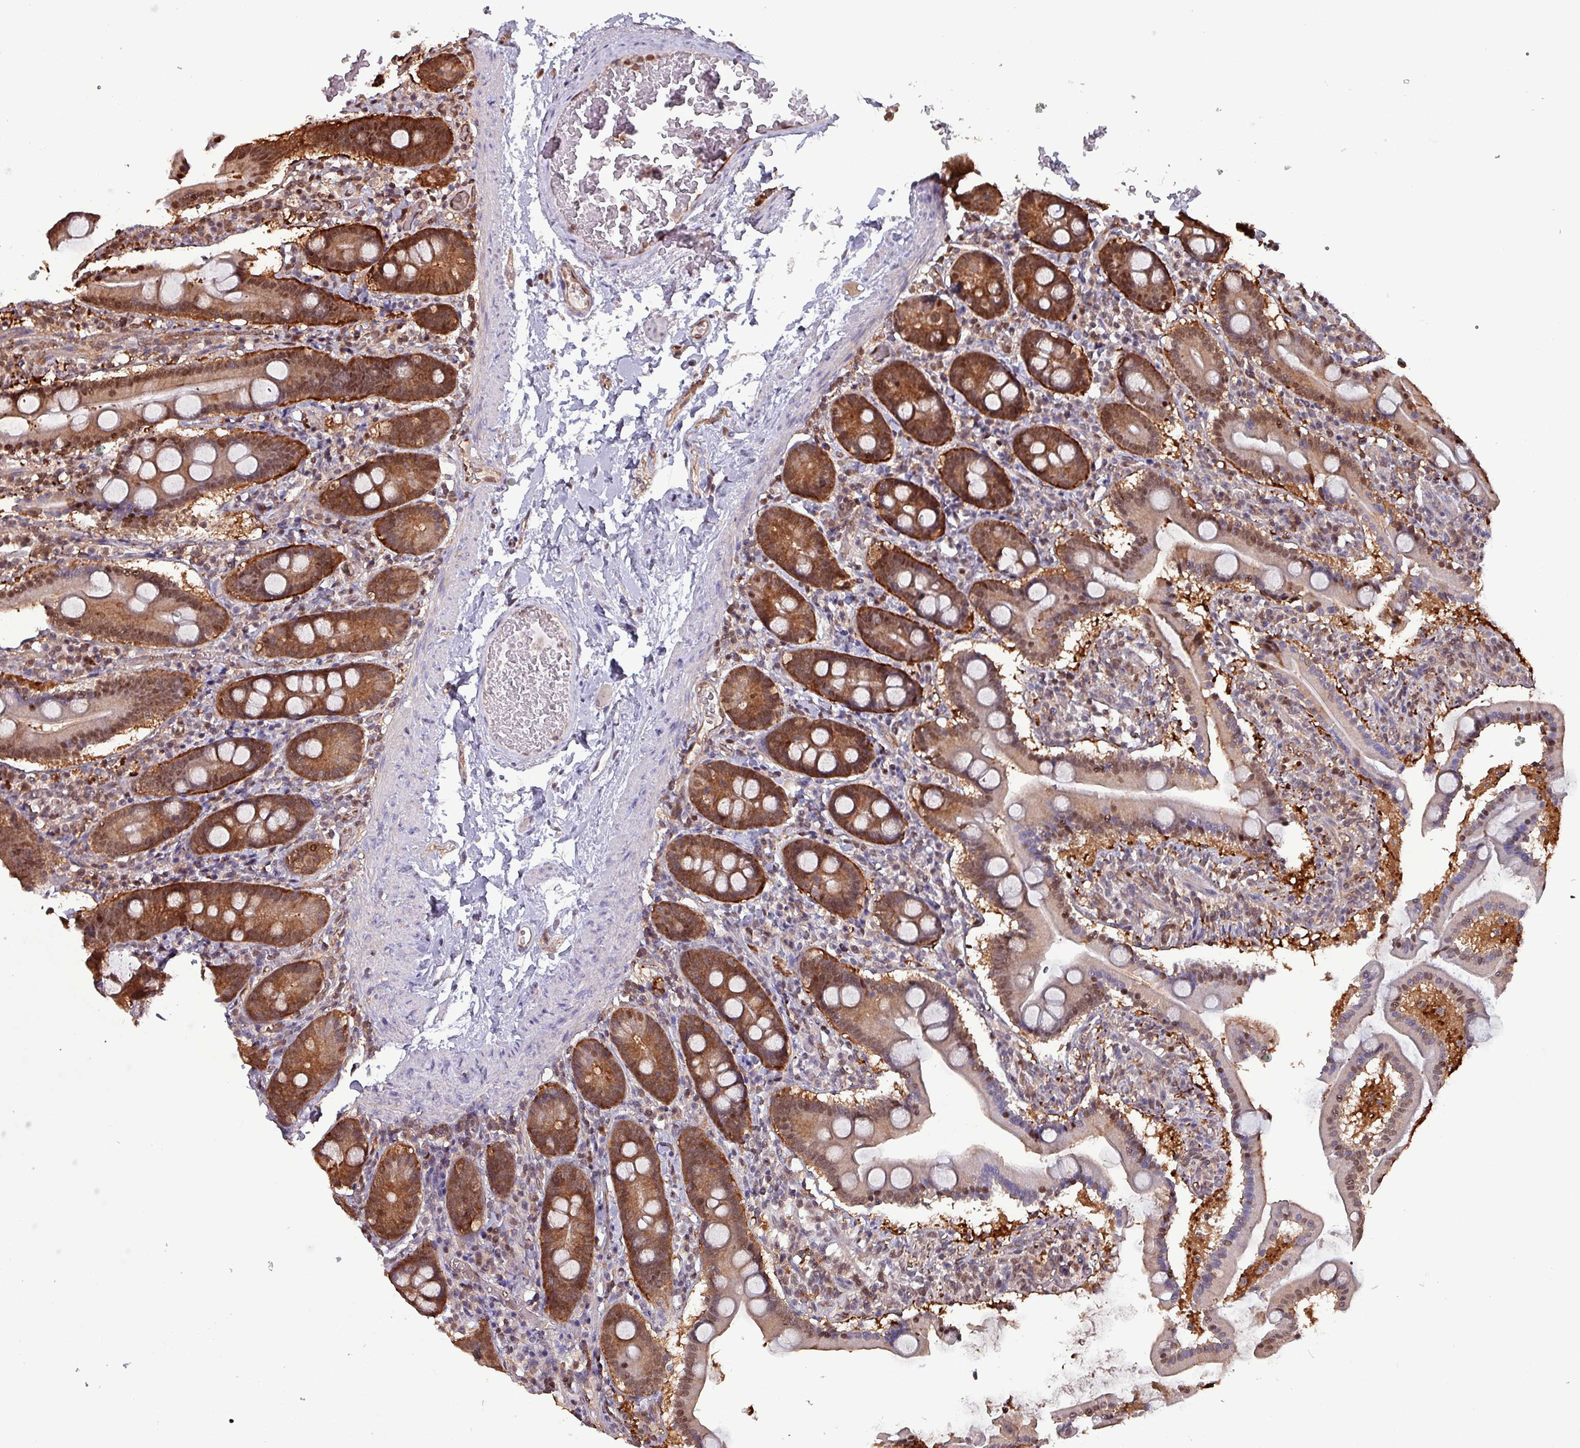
{"staining": {"intensity": "strong", "quantity": ">75%", "location": "cytoplasmic/membranous,nuclear"}, "tissue": "duodenum", "cell_type": "Glandular cells", "image_type": "normal", "snomed": [{"axis": "morphology", "description": "Normal tissue, NOS"}, {"axis": "topography", "description": "Duodenum"}], "caption": "This histopathology image demonstrates immunohistochemistry staining of unremarkable human duodenum, with high strong cytoplasmic/membranous,nuclear staining in approximately >75% of glandular cells.", "gene": "PSMB8", "patient": {"sex": "male", "age": 55}}